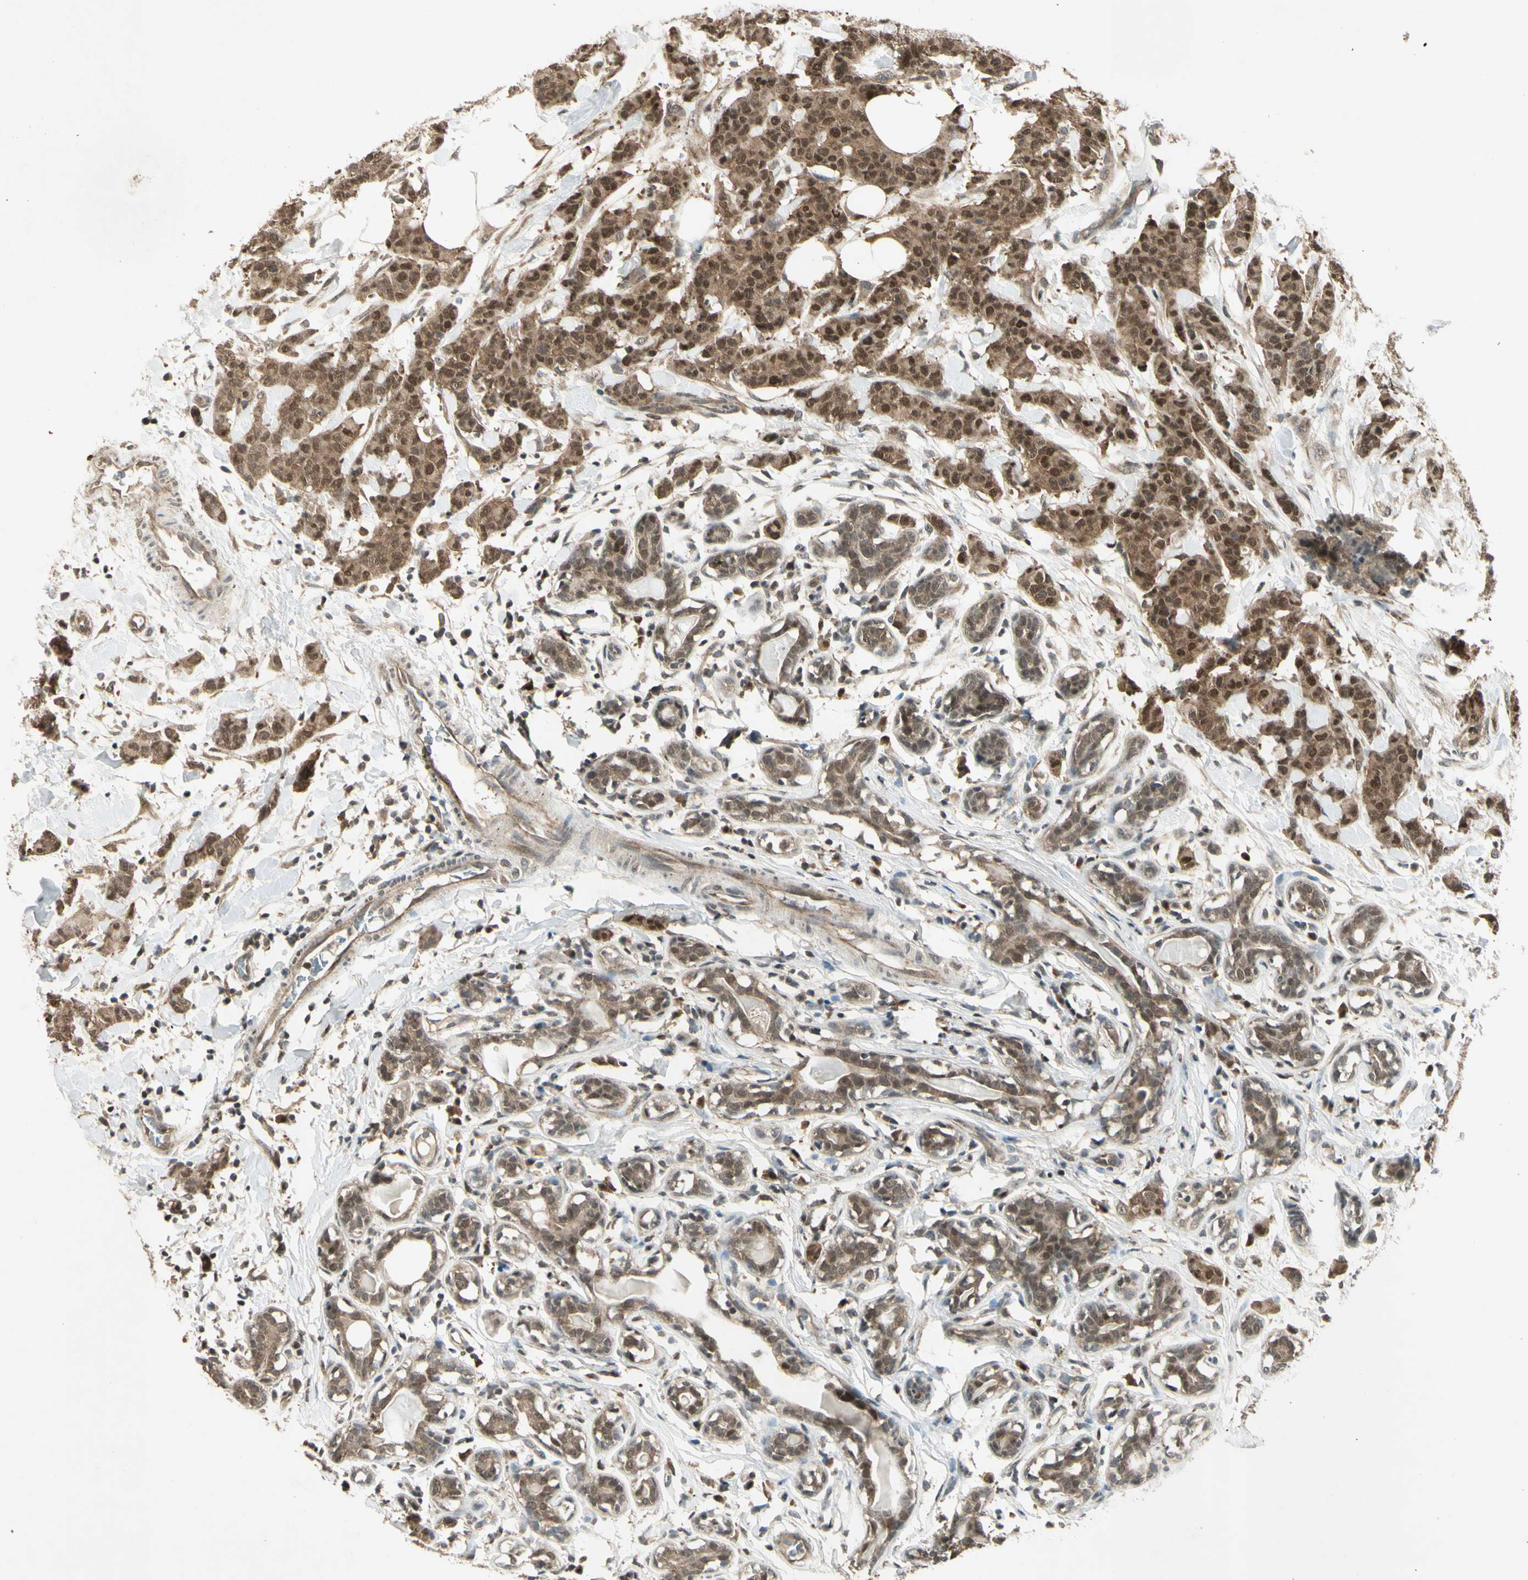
{"staining": {"intensity": "moderate", "quantity": ">75%", "location": "cytoplasmic/membranous,nuclear"}, "tissue": "breast cancer", "cell_type": "Tumor cells", "image_type": "cancer", "snomed": [{"axis": "morphology", "description": "Normal tissue, NOS"}, {"axis": "morphology", "description": "Duct carcinoma"}, {"axis": "topography", "description": "Breast"}], "caption": "This histopathology image displays breast cancer (infiltrating ductal carcinoma) stained with immunohistochemistry (IHC) to label a protein in brown. The cytoplasmic/membranous and nuclear of tumor cells show moderate positivity for the protein. Nuclei are counter-stained blue.", "gene": "PSMD5", "patient": {"sex": "female", "age": 40}}